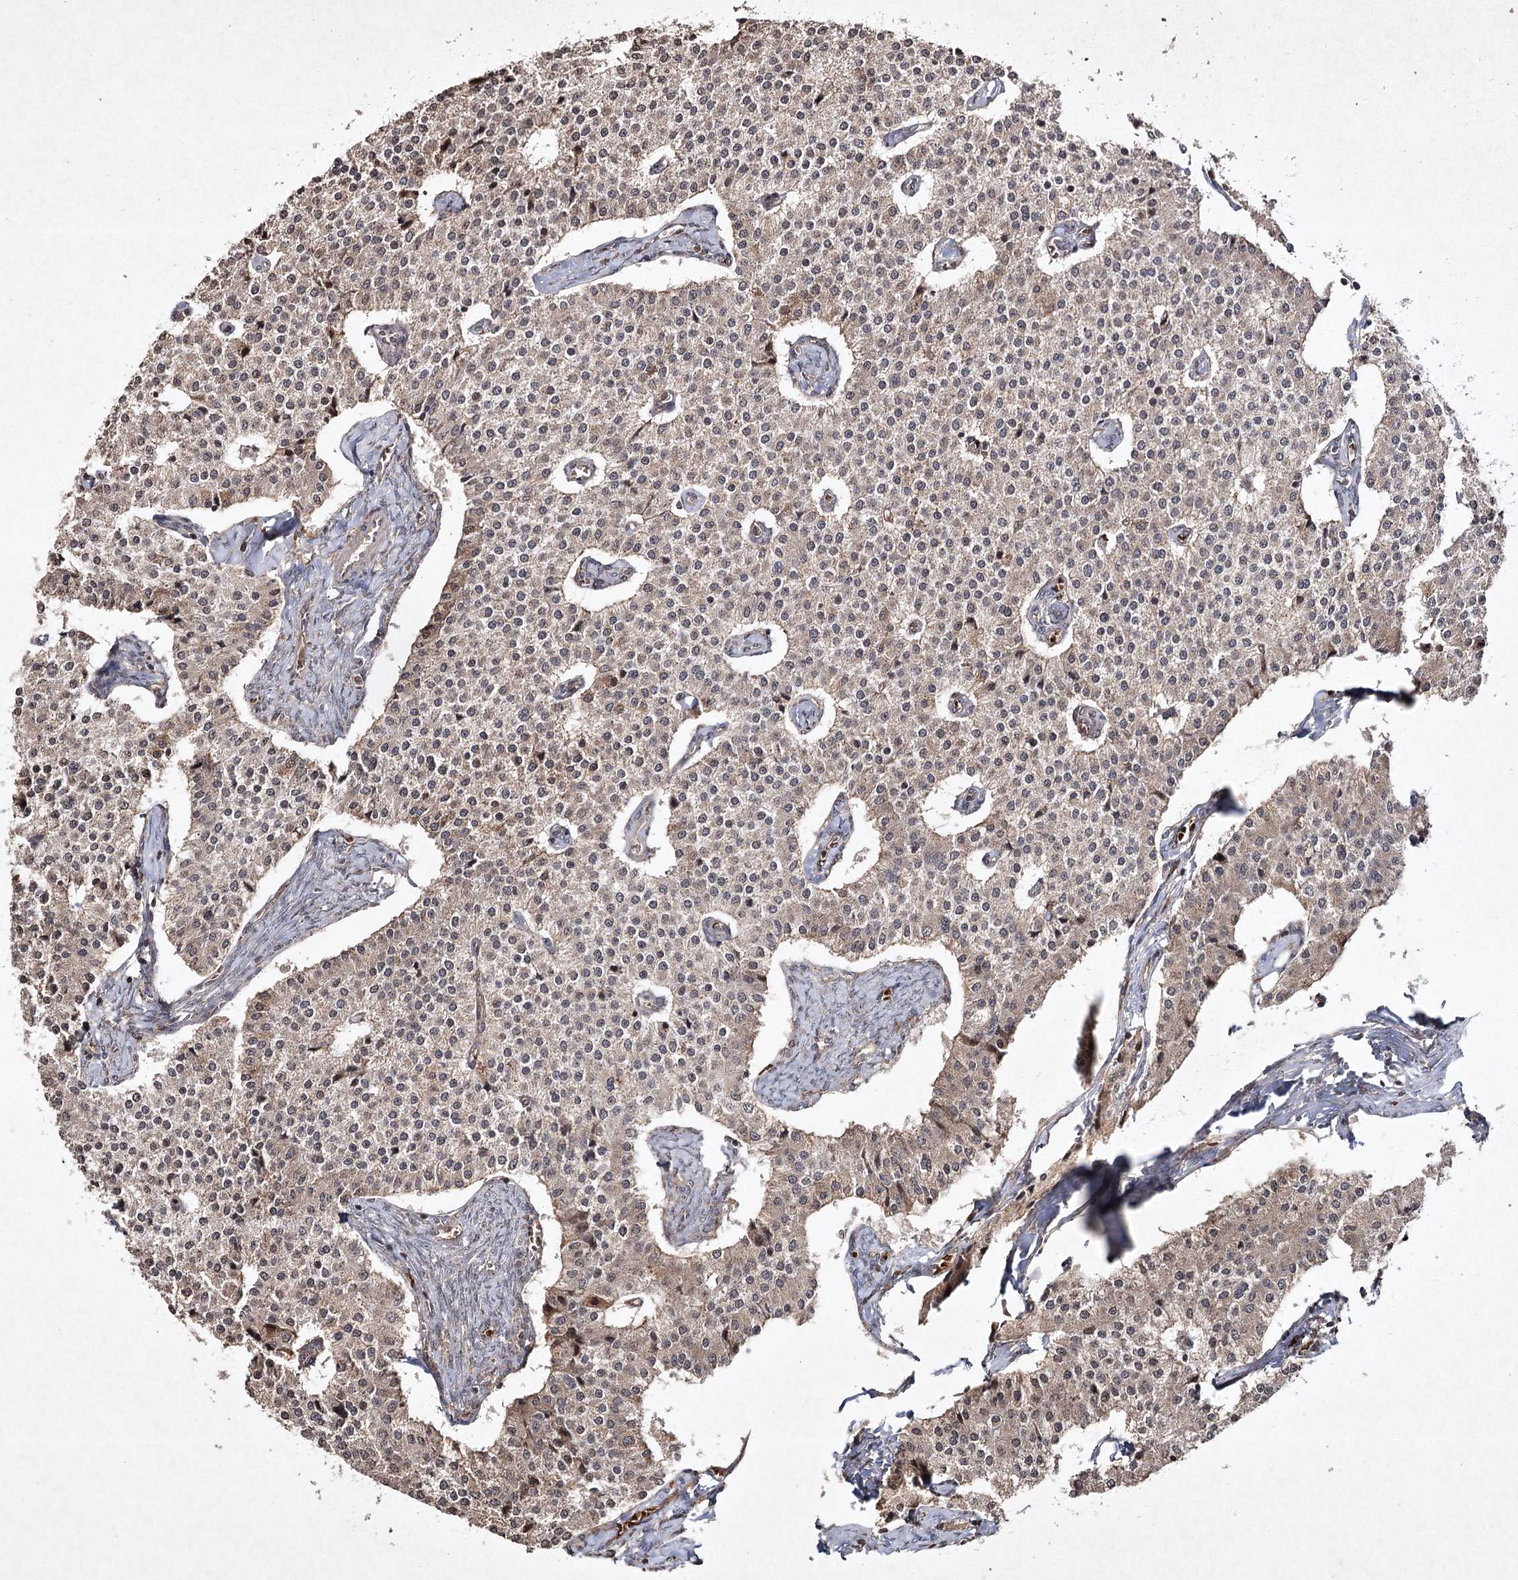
{"staining": {"intensity": "weak", "quantity": "25%-75%", "location": "cytoplasmic/membranous"}, "tissue": "carcinoid", "cell_type": "Tumor cells", "image_type": "cancer", "snomed": [{"axis": "morphology", "description": "Carcinoid, malignant, NOS"}, {"axis": "topography", "description": "Colon"}], "caption": "Weak cytoplasmic/membranous expression for a protein is present in approximately 25%-75% of tumor cells of malignant carcinoid using immunohistochemistry.", "gene": "CYP2B6", "patient": {"sex": "female", "age": 52}}